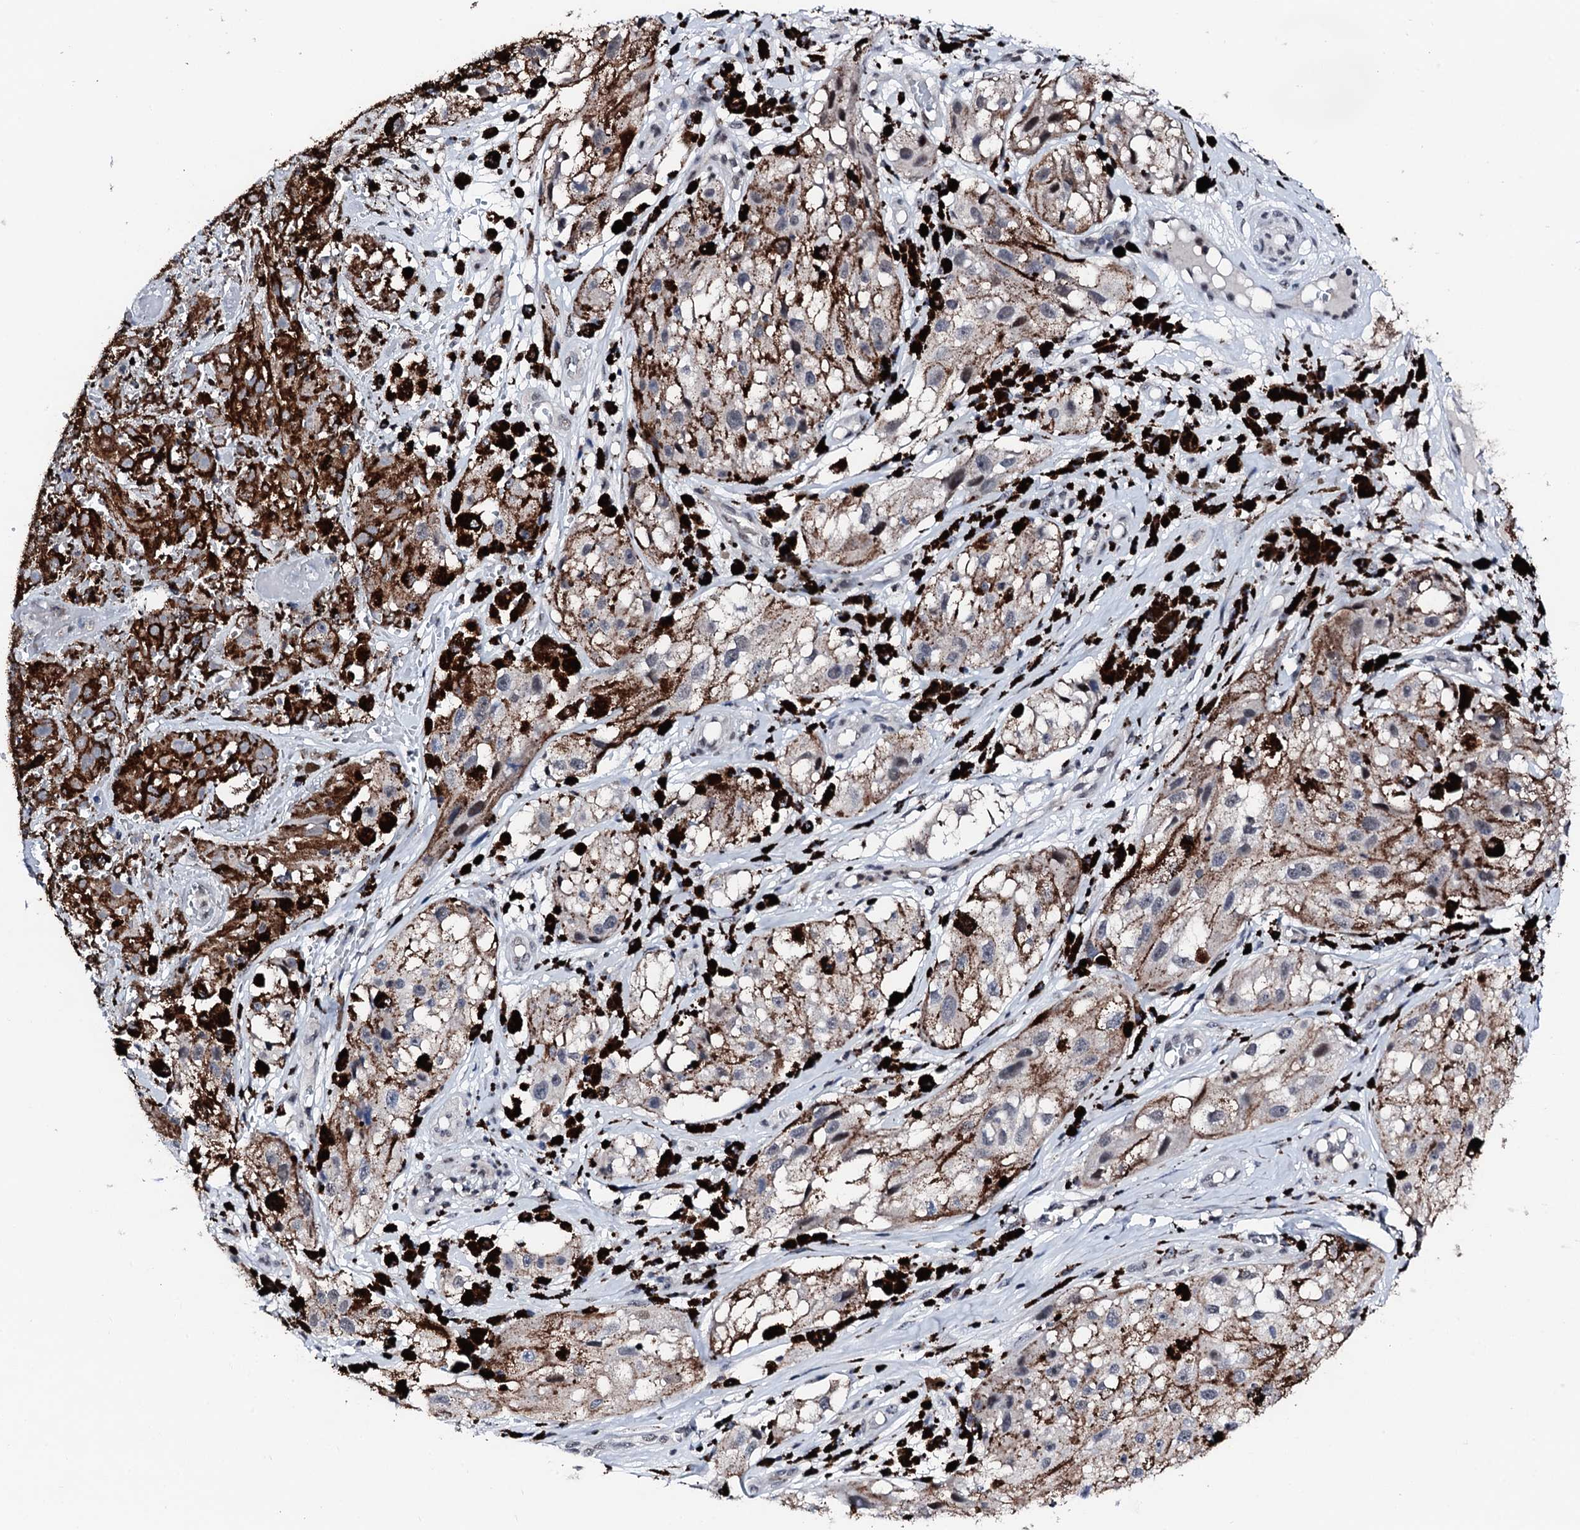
{"staining": {"intensity": "negative", "quantity": "none", "location": "none"}, "tissue": "melanoma", "cell_type": "Tumor cells", "image_type": "cancer", "snomed": [{"axis": "morphology", "description": "Malignant melanoma, NOS"}, {"axis": "topography", "description": "Skin"}], "caption": "High power microscopy image of an immunohistochemistry micrograph of melanoma, revealing no significant staining in tumor cells.", "gene": "TRAFD1", "patient": {"sex": "male", "age": 88}}